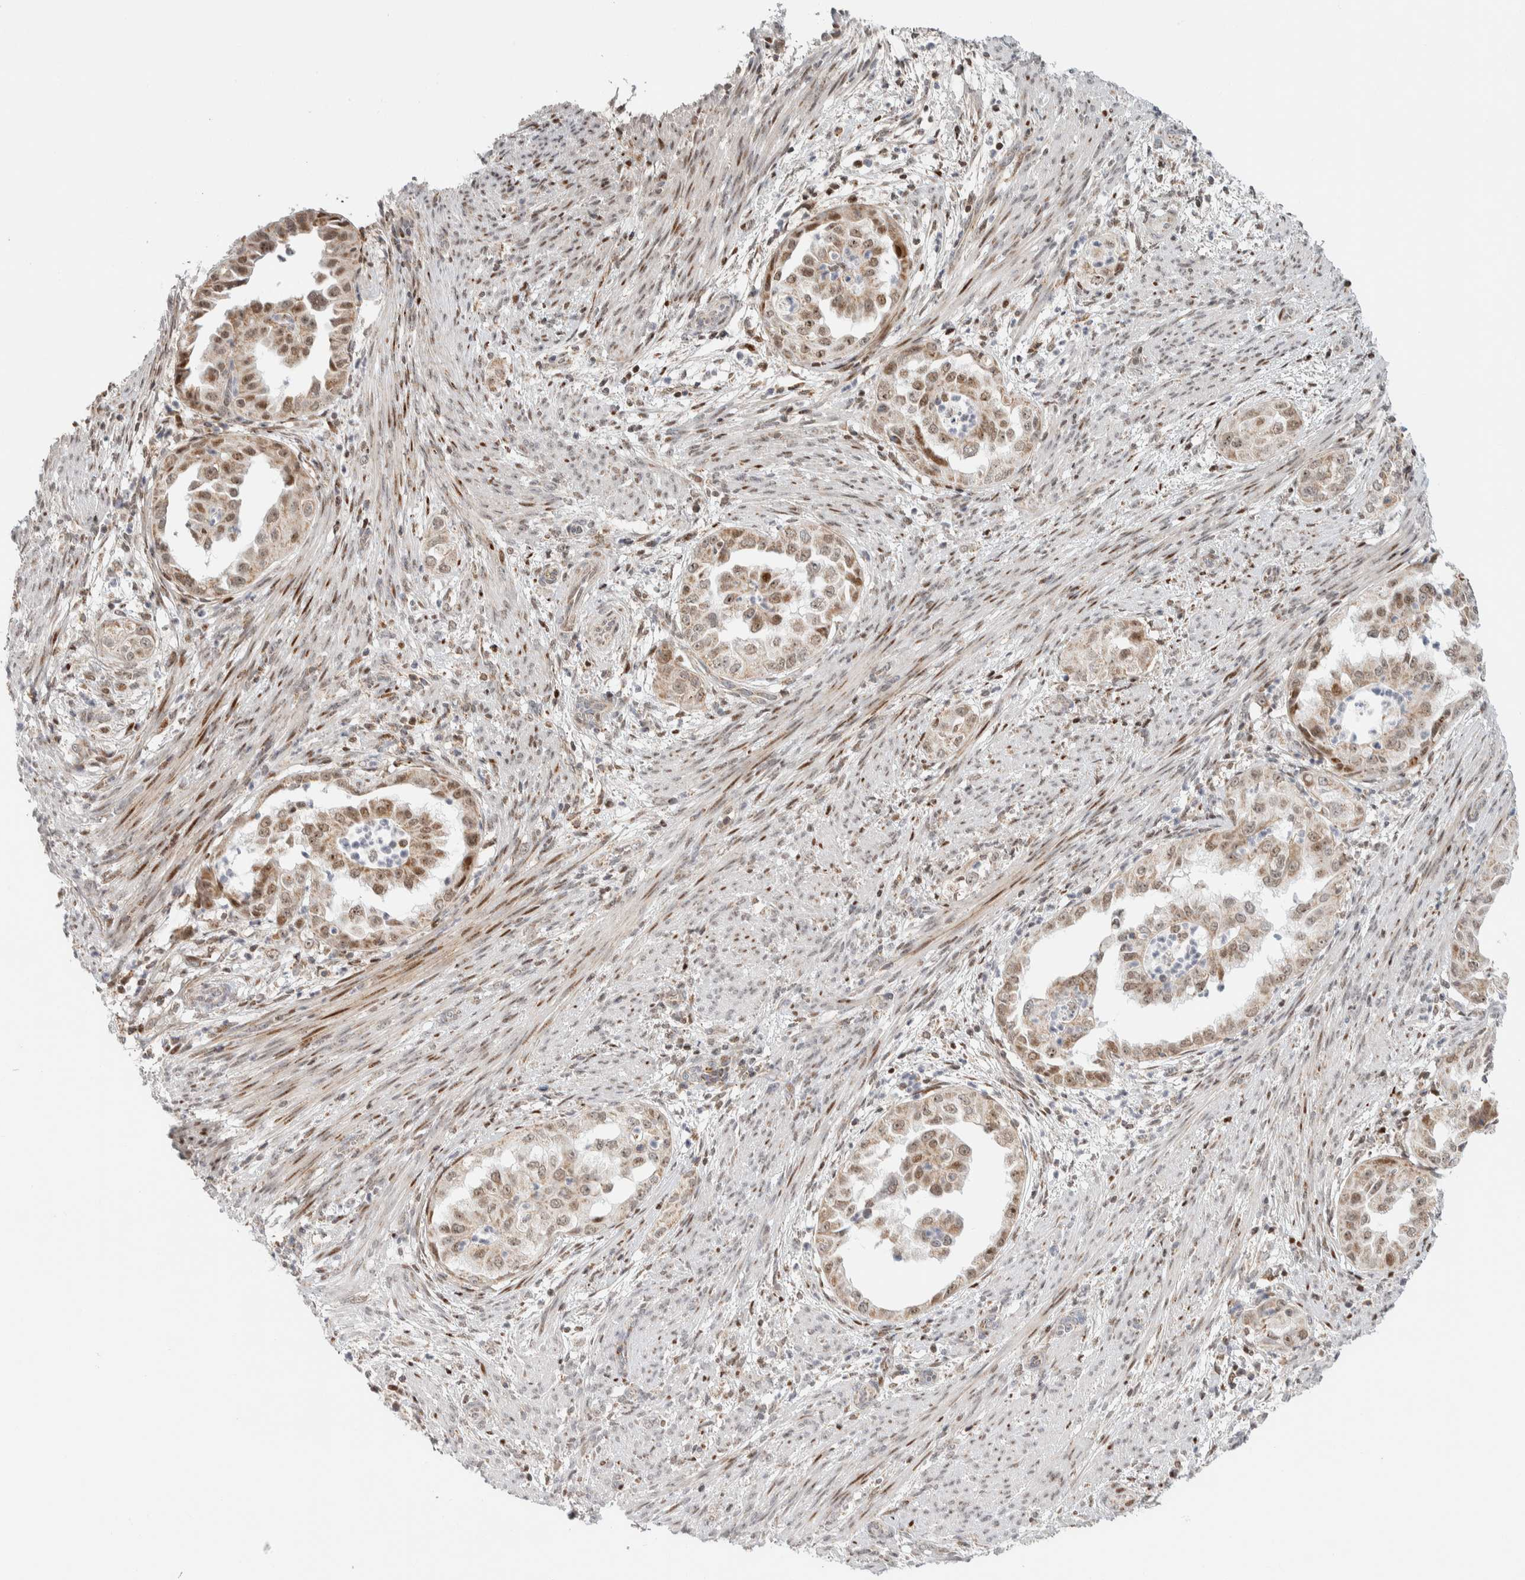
{"staining": {"intensity": "moderate", "quantity": ">75%", "location": "cytoplasmic/membranous,nuclear"}, "tissue": "endometrial cancer", "cell_type": "Tumor cells", "image_type": "cancer", "snomed": [{"axis": "morphology", "description": "Adenocarcinoma, NOS"}, {"axis": "topography", "description": "Endometrium"}], "caption": "Immunohistochemistry photomicrograph of neoplastic tissue: human endometrial cancer (adenocarcinoma) stained using immunohistochemistry displays medium levels of moderate protein expression localized specifically in the cytoplasmic/membranous and nuclear of tumor cells, appearing as a cytoplasmic/membranous and nuclear brown color.", "gene": "TSPAN32", "patient": {"sex": "female", "age": 85}}